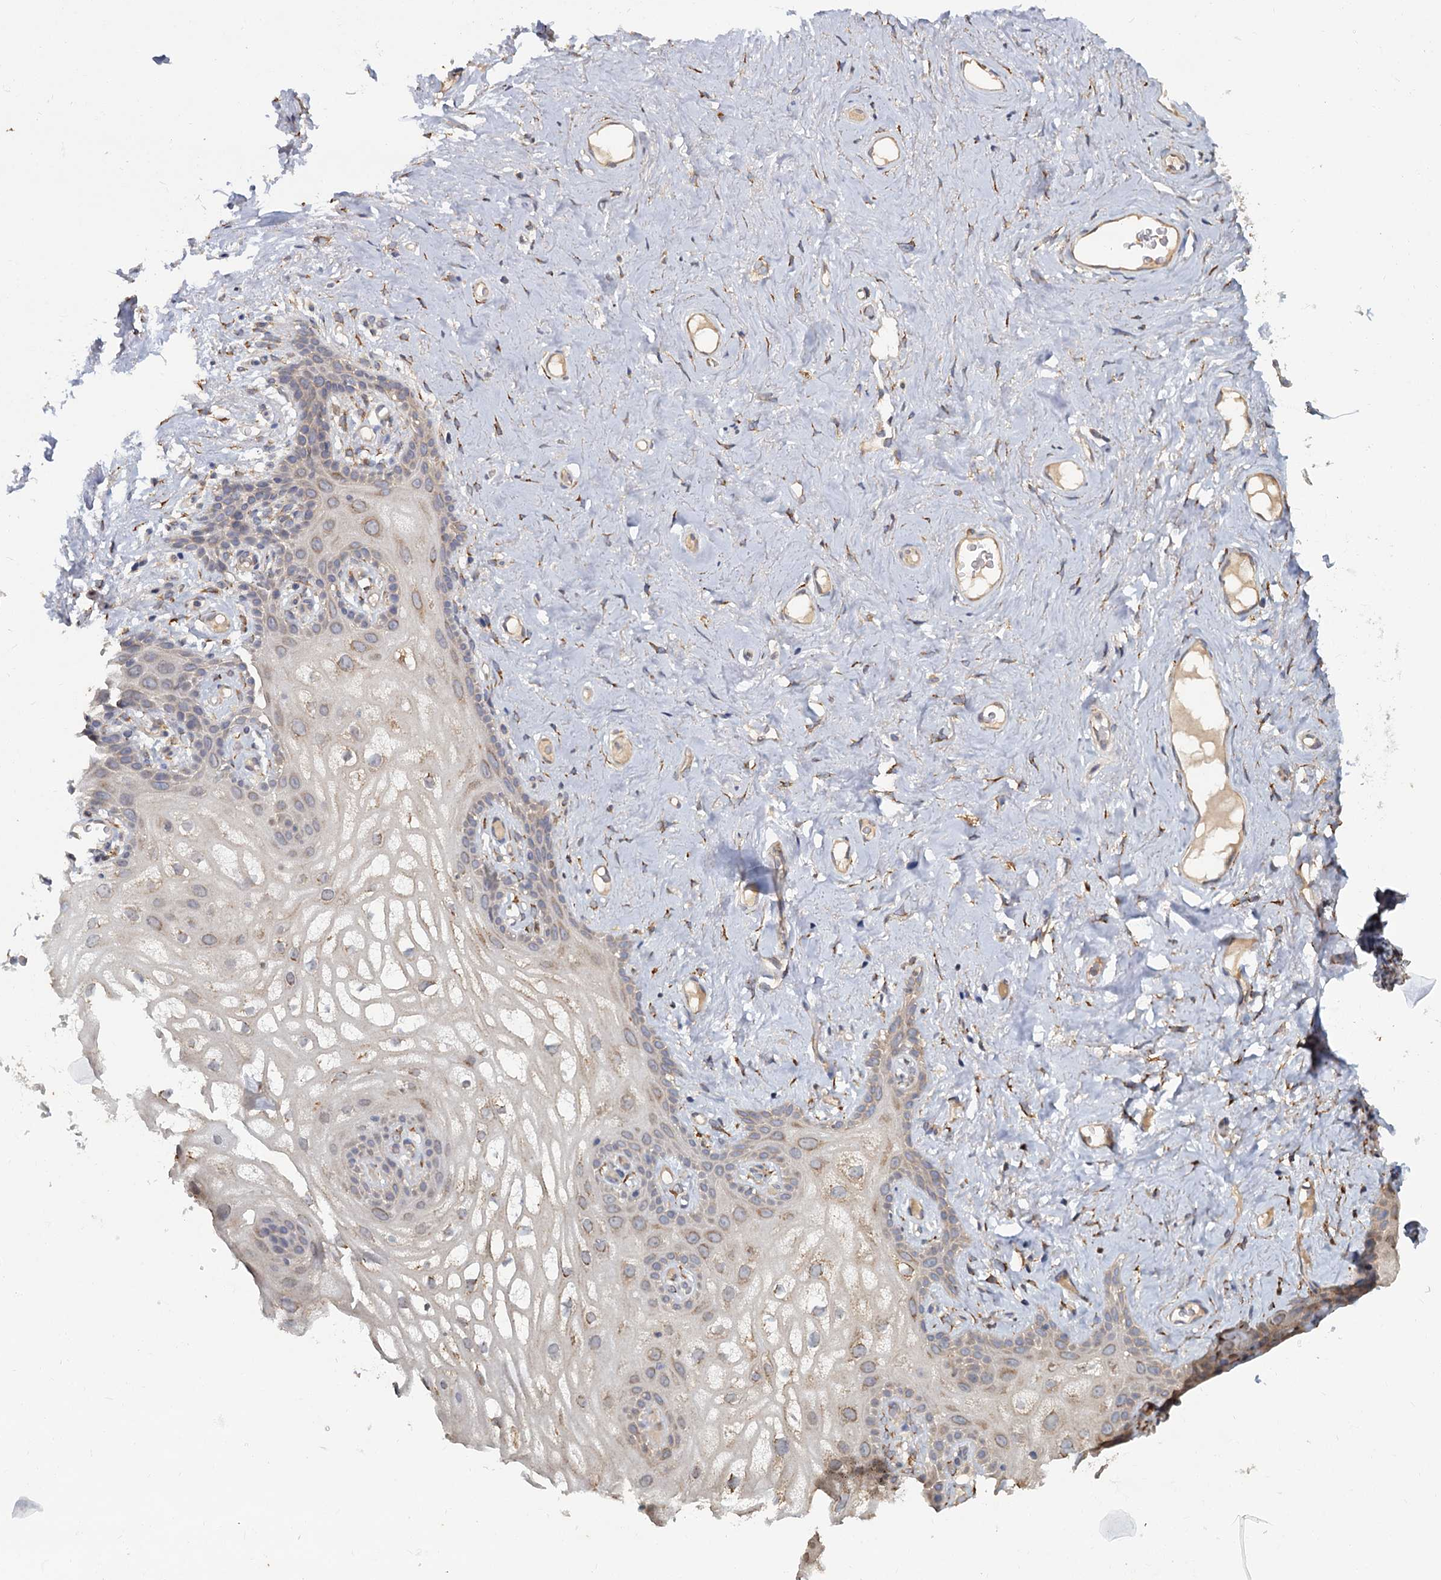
{"staining": {"intensity": "weak", "quantity": "25%-75%", "location": "cytoplasmic/membranous"}, "tissue": "vagina", "cell_type": "Squamous epithelial cells", "image_type": "normal", "snomed": [{"axis": "morphology", "description": "Normal tissue, NOS"}, {"axis": "topography", "description": "Vagina"}, {"axis": "topography", "description": "Peripheral nerve tissue"}], "caption": "The micrograph exhibits immunohistochemical staining of benign vagina. There is weak cytoplasmic/membranous staining is identified in about 25%-75% of squamous epithelial cells.", "gene": "LRRC51", "patient": {"sex": "female", "age": 71}}